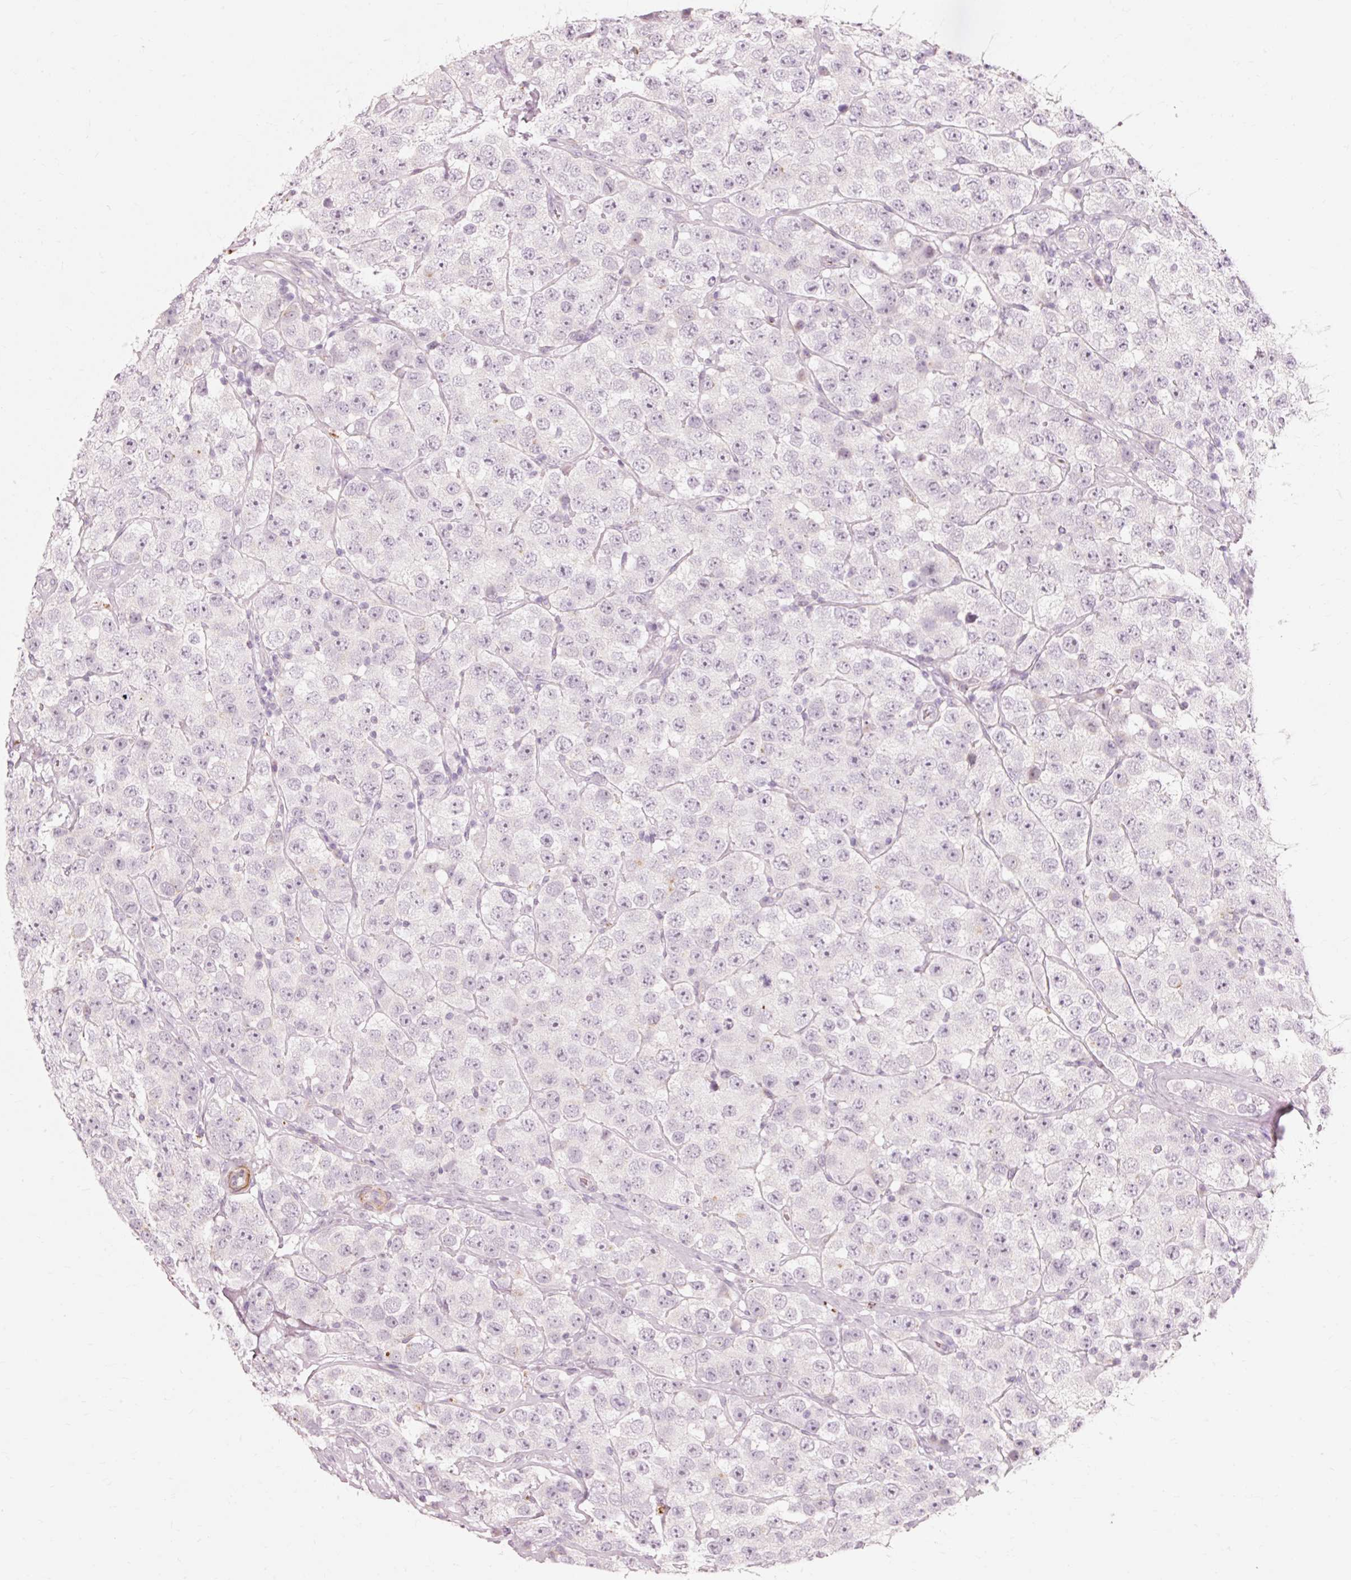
{"staining": {"intensity": "negative", "quantity": "none", "location": "none"}, "tissue": "testis cancer", "cell_type": "Tumor cells", "image_type": "cancer", "snomed": [{"axis": "morphology", "description": "Seminoma, NOS"}, {"axis": "topography", "description": "Testis"}], "caption": "IHC photomicrograph of human testis seminoma stained for a protein (brown), which shows no positivity in tumor cells.", "gene": "TRIM73", "patient": {"sex": "male", "age": 28}}